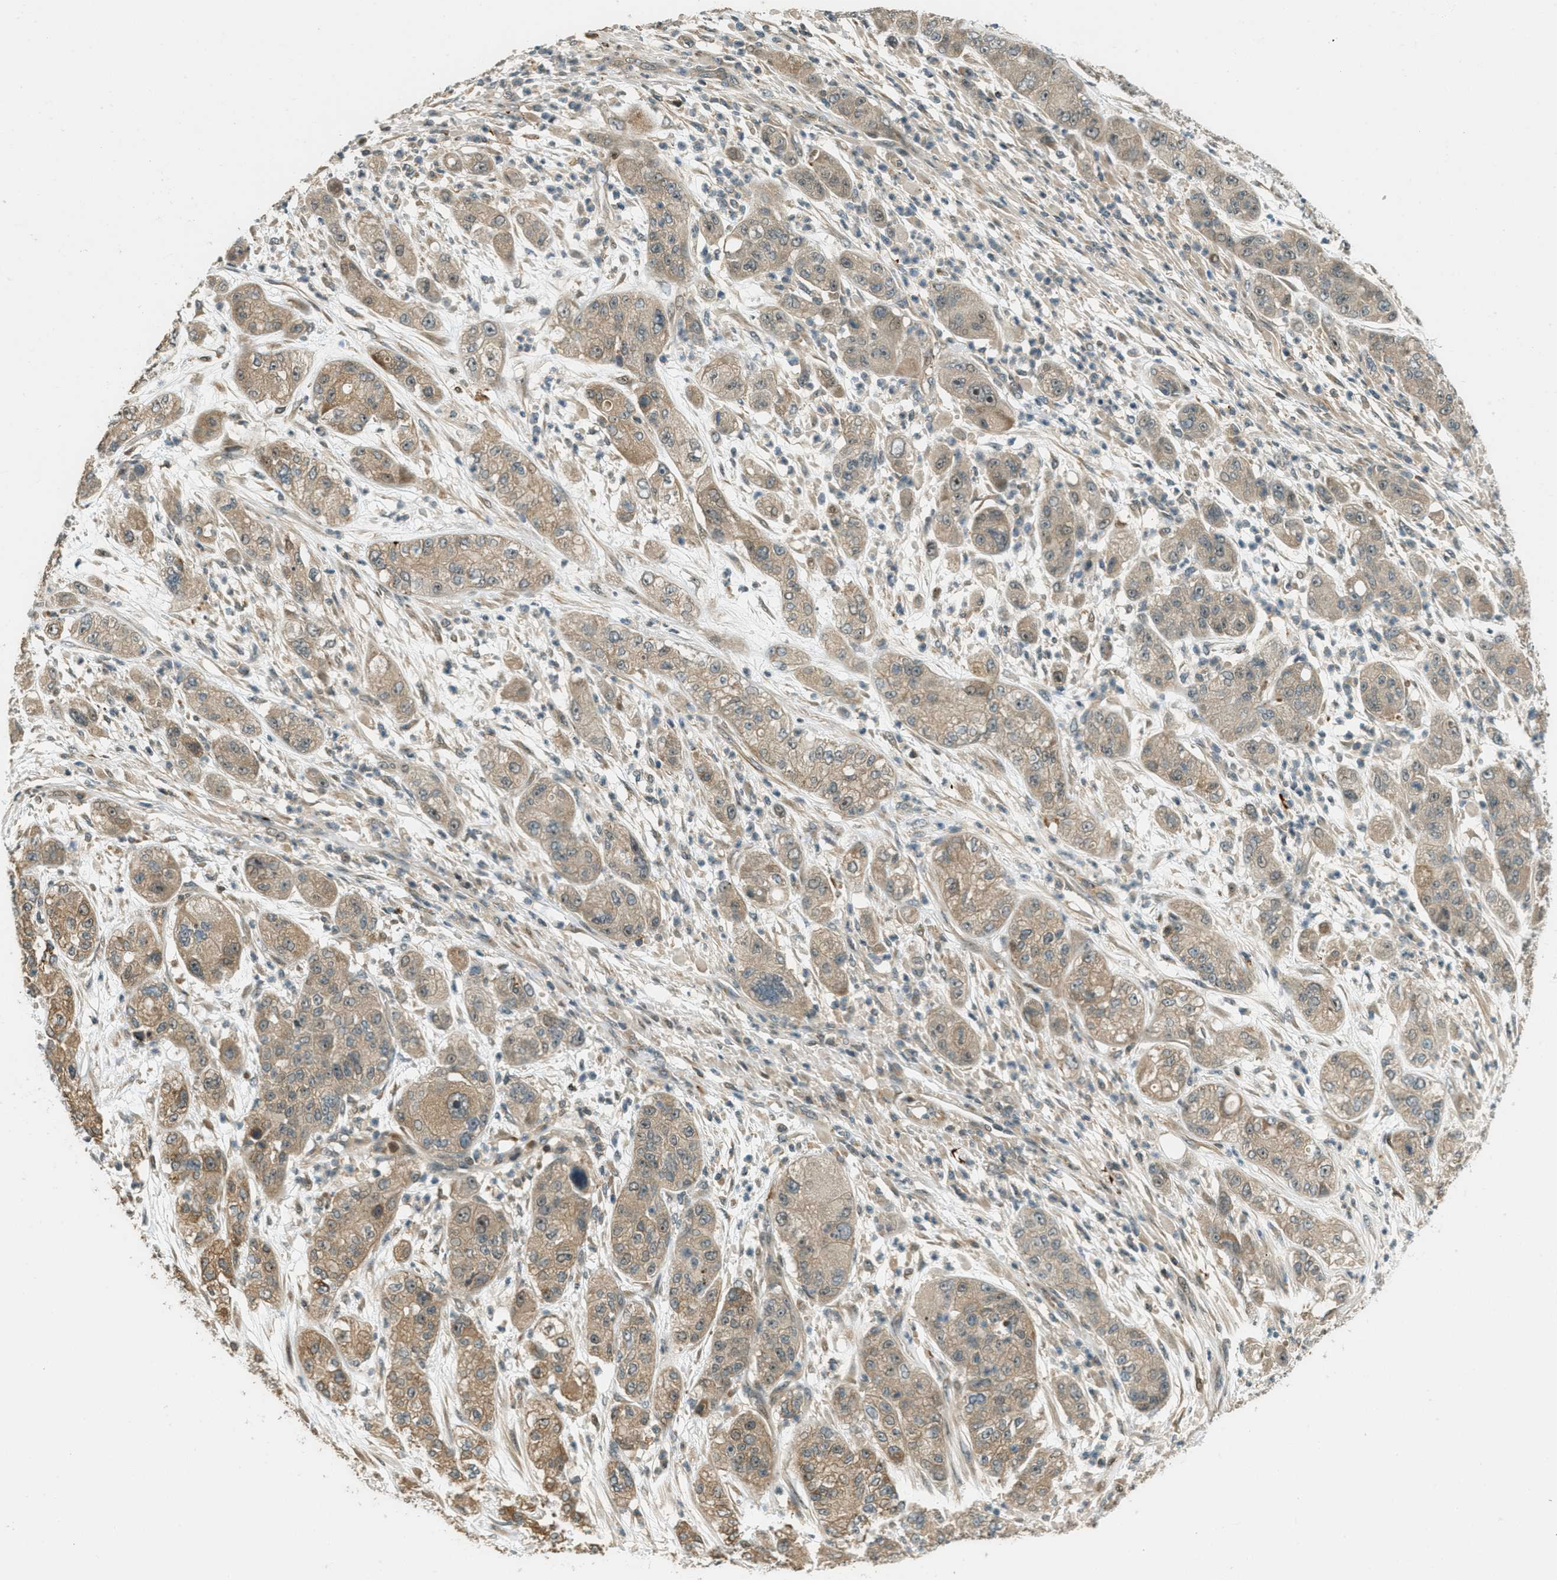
{"staining": {"intensity": "moderate", "quantity": ">75%", "location": "cytoplasmic/membranous"}, "tissue": "pancreatic cancer", "cell_type": "Tumor cells", "image_type": "cancer", "snomed": [{"axis": "morphology", "description": "Adenocarcinoma, NOS"}, {"axis": "topography", "description": "Pancreas"}], "caption": "Immunohistochemistry (IHC) micrograph of neoplastic tissue: pancreatic adenocarcinoma stained using IHC displays medium levels of moderate protein expression localized specifically in the cytoplasmic/membranous of tumor cells, appearing as a cytoplasmic/membranous brown color.", "gene": "PTPN23", "patient": {"sex": "female", "age": 78}}